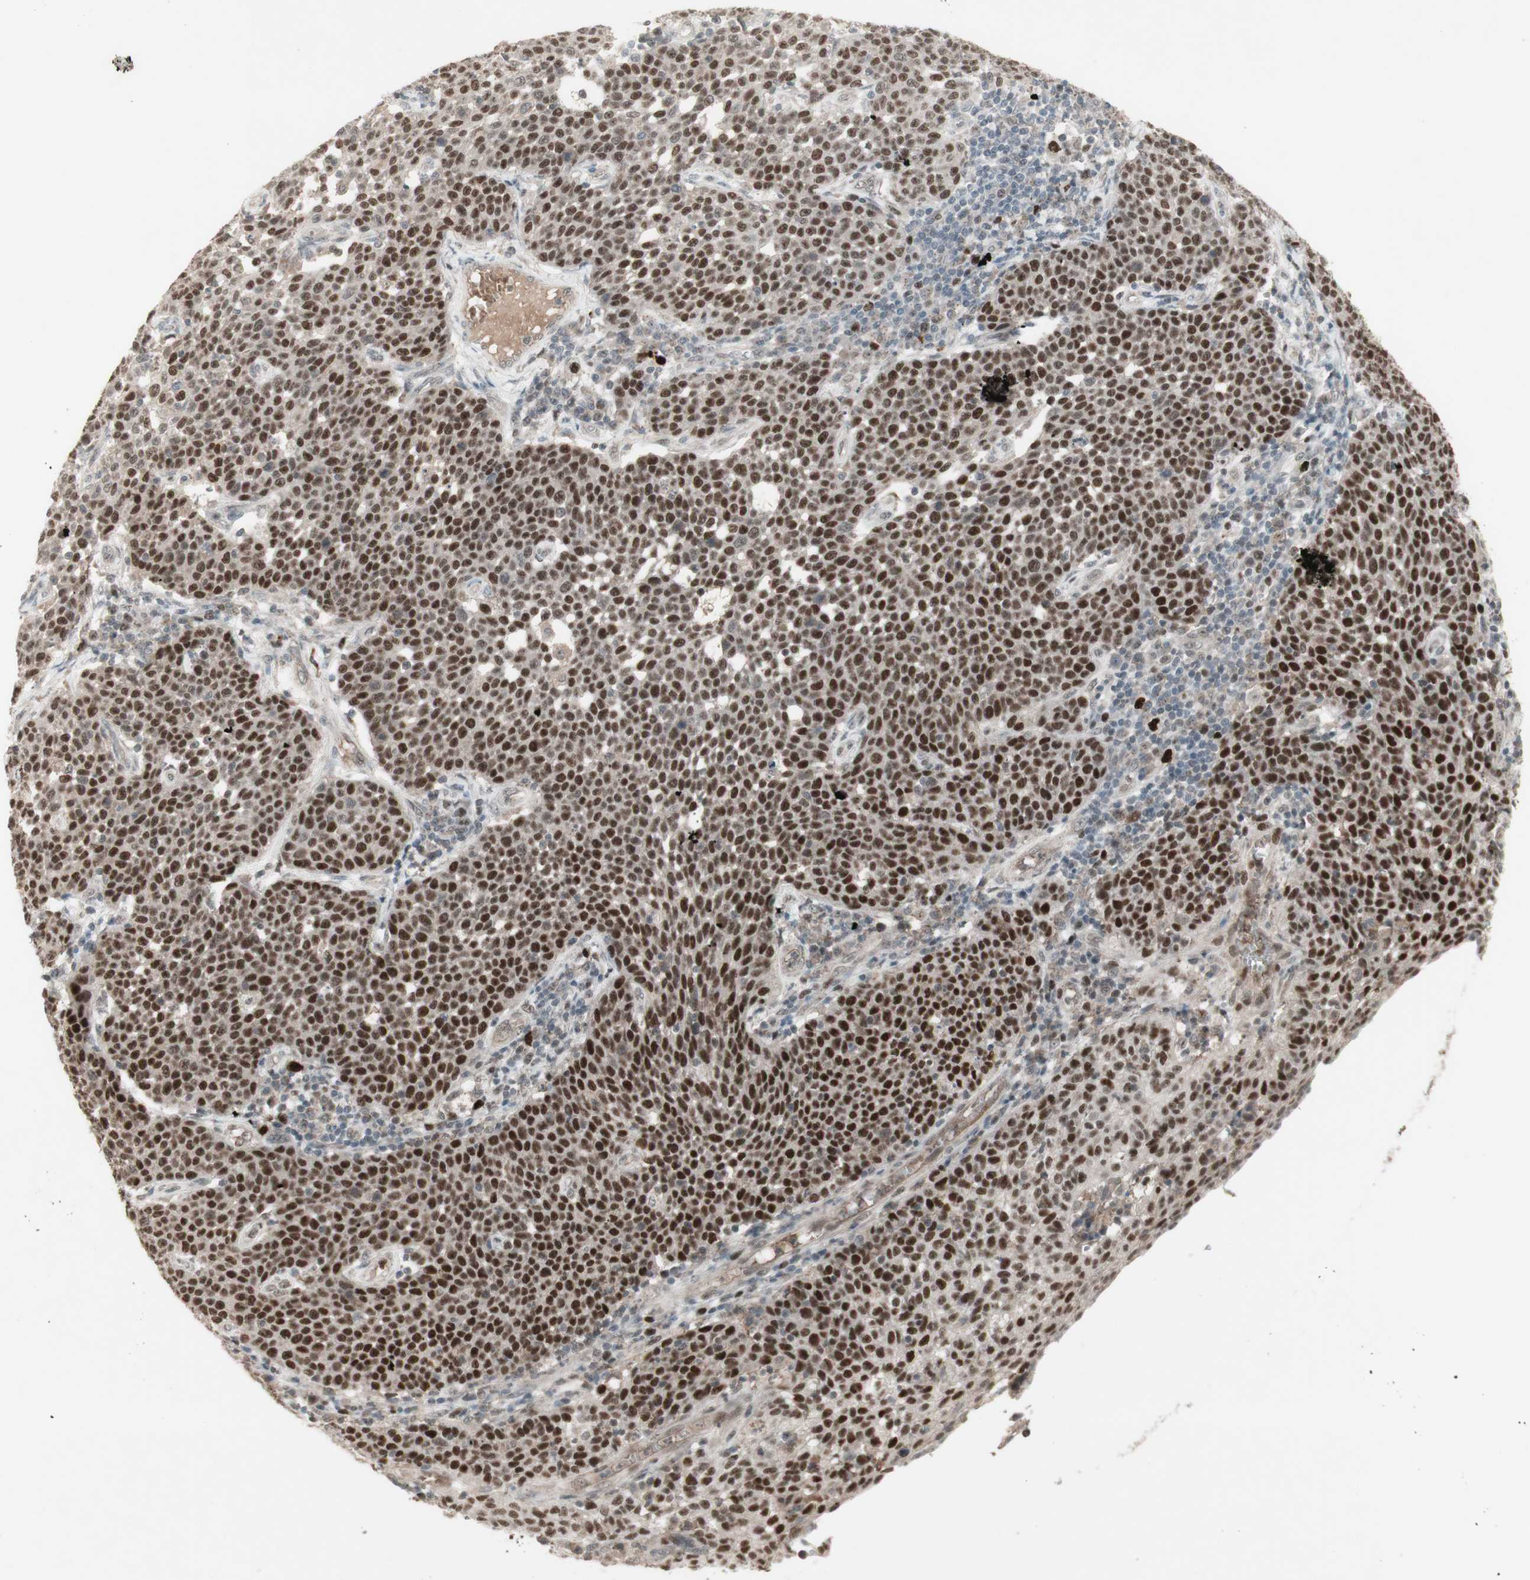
{"staining": {"intensity": "strong", "quantity": ">75%", "location": "nuclear"}, "tissue": "cervical cancer", "cell_type": "Tumor cells", "image_type": "cancer", "snomed": [{"axis": "morphology", "description": "Squamous cell carcinoma, NOS"}, {"axis": "topography", "description": "Cervix"}], "caption": "Cervical cancer (squamous cell carcinoma) tissue demonstrates strong nuclear expression in approximately >75% of tumor cells", "gene": "MSH6", "patient": {"sex": "female", "age": 34}}